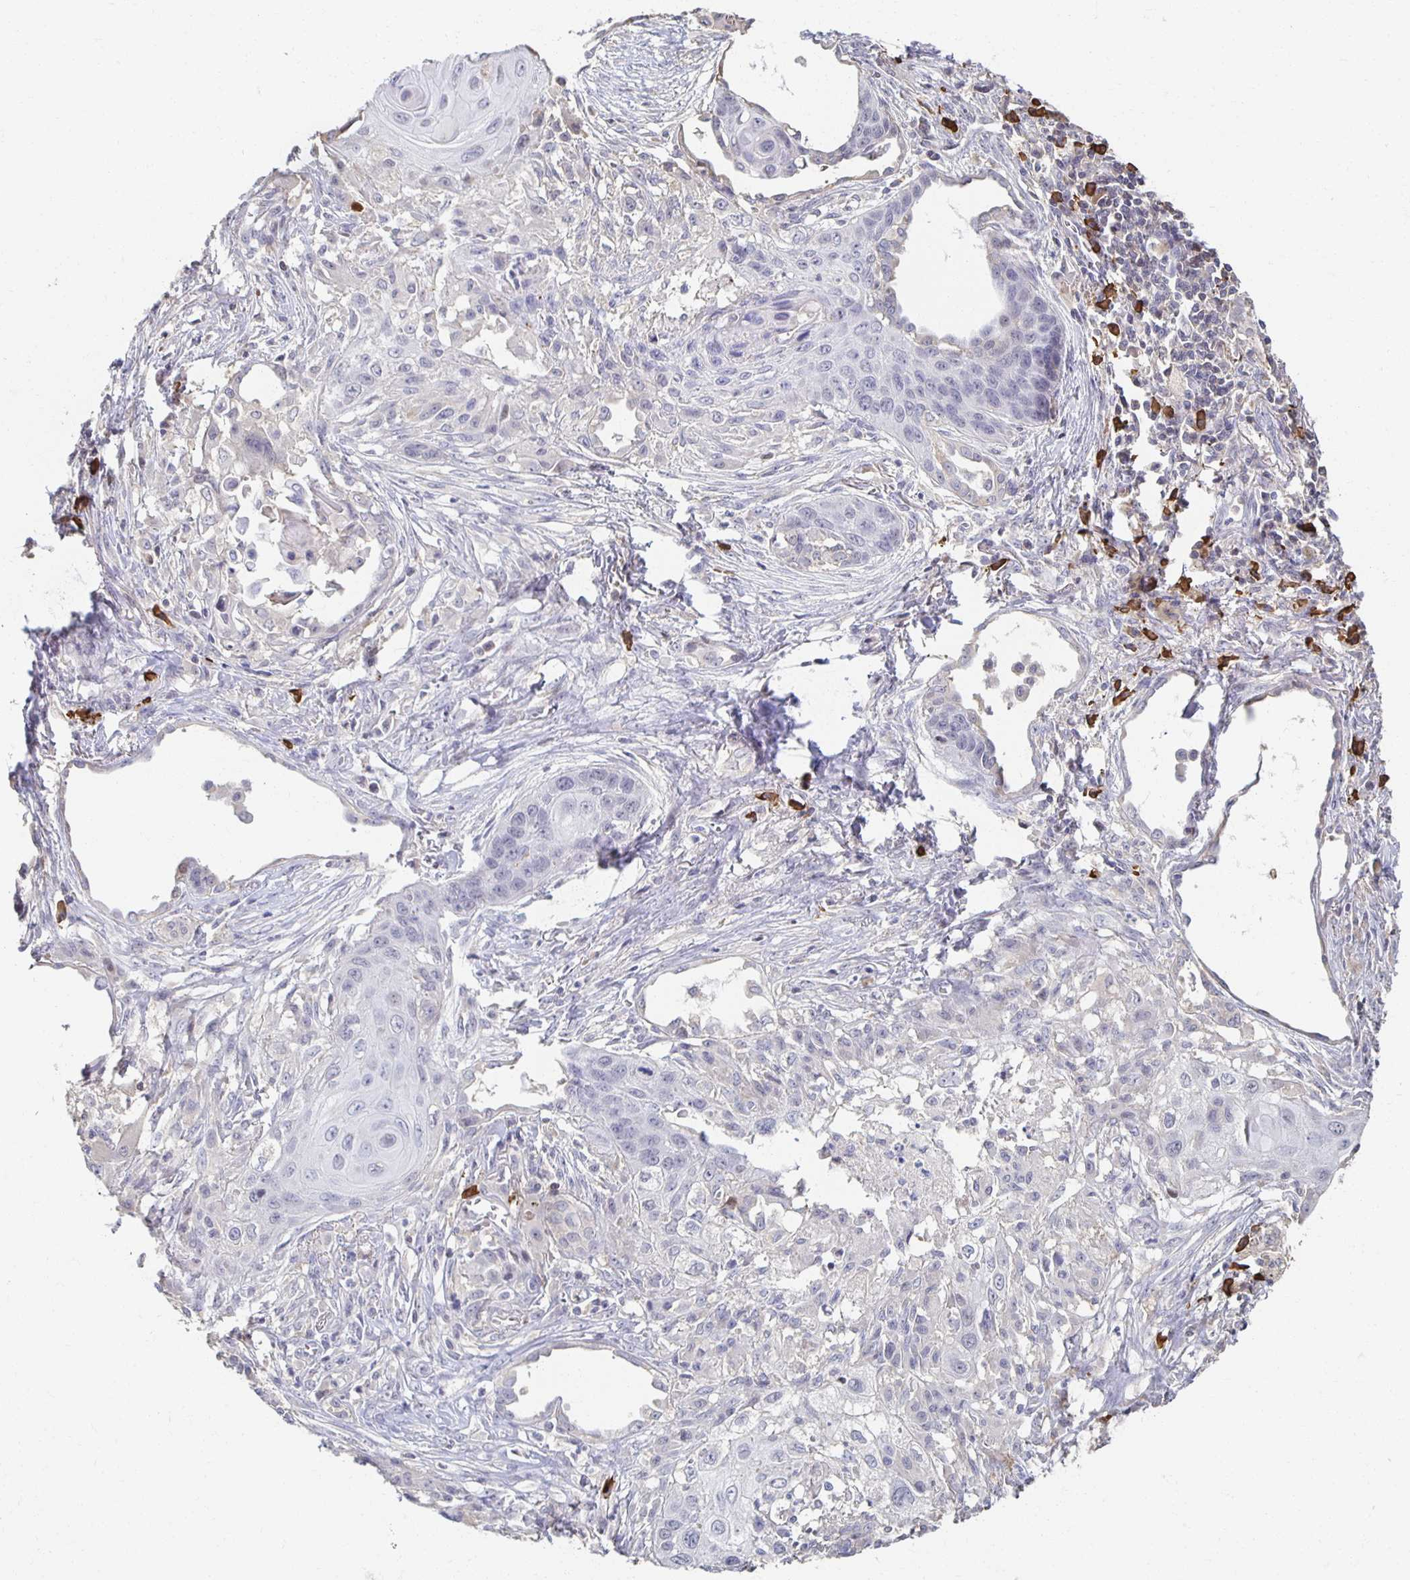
{"staining": {"intensity": "negative", "quantity": "none", "location": "none"}, "tissue": "lung cancer", "cell_type": "Tumor cells", "image_type": "cancer", "snomed": [{"axis": "morphology", "description": "Squamous cell carcinoma, NOS"}, {"axis": "topography", "description": "Lung"}], "caption": "This photomicrograph is of lung cancer stained with IHC to label a protein in brown with the nuclei are counter-stained blue. There is no positivity in tumor cells.", "gene": "ZNF692", "patient": {"sex": "male", "age": 71}}